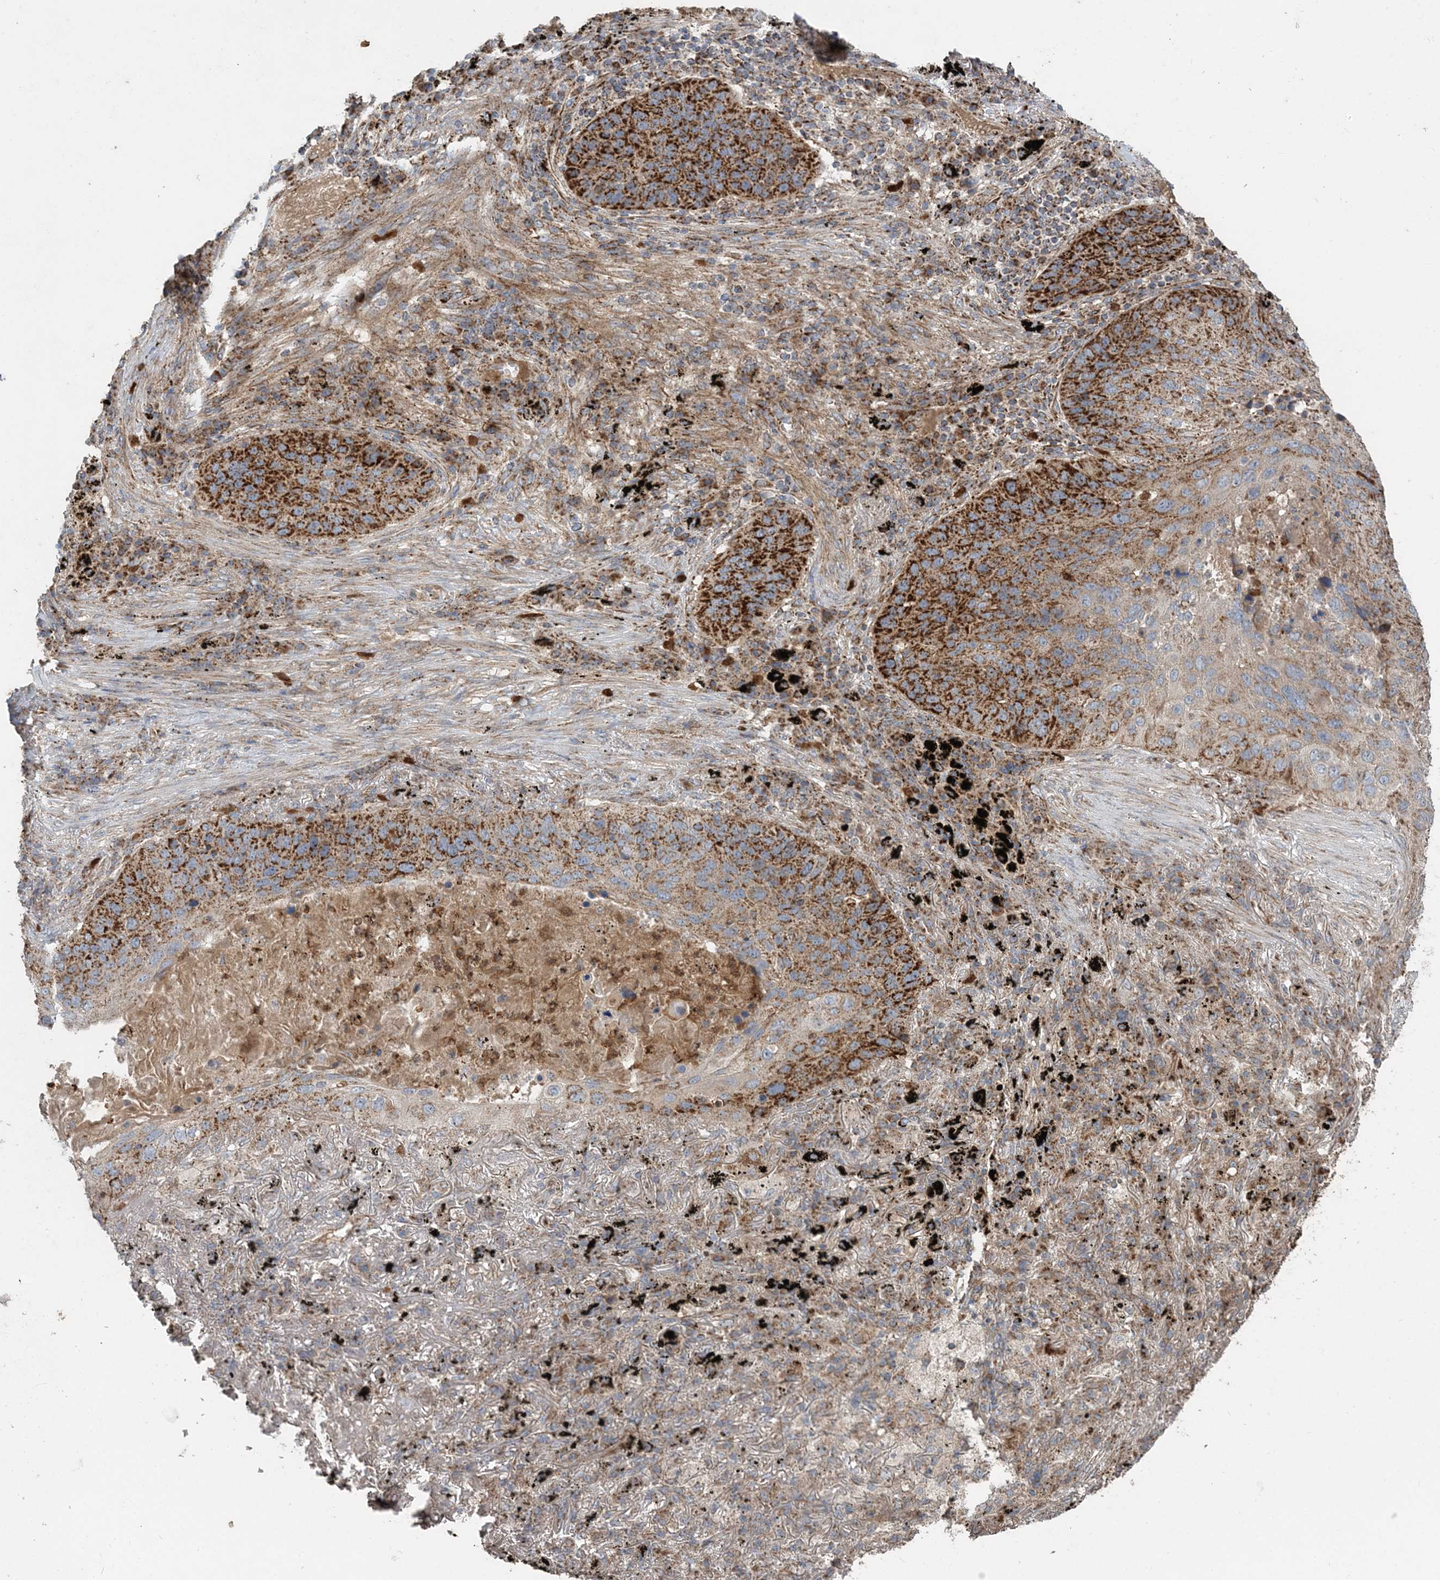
{"staining": {"intensity": "strong", "quantity": ">75%", "location": "cytoplasmic/membranous"}, "tissue": "lung cancer", "cell_type": "Tumor cells", "image_type": "cancer", "snomed": [{"axis": "morphology", "description": "Squamous cell carcinoma, NOS"}, {"axis": "topography", "description": "Lung"}], "caption": "The micrograph demonstrates immunohistochemical staining of lung cancer (squamous cell carcinoma). There is strong cytoplasmic/membranous positivity is identified in approximately >75% of tumor cells.", "gene": "LRPPRC", "patient": {"sex": "female", "age": 63}}